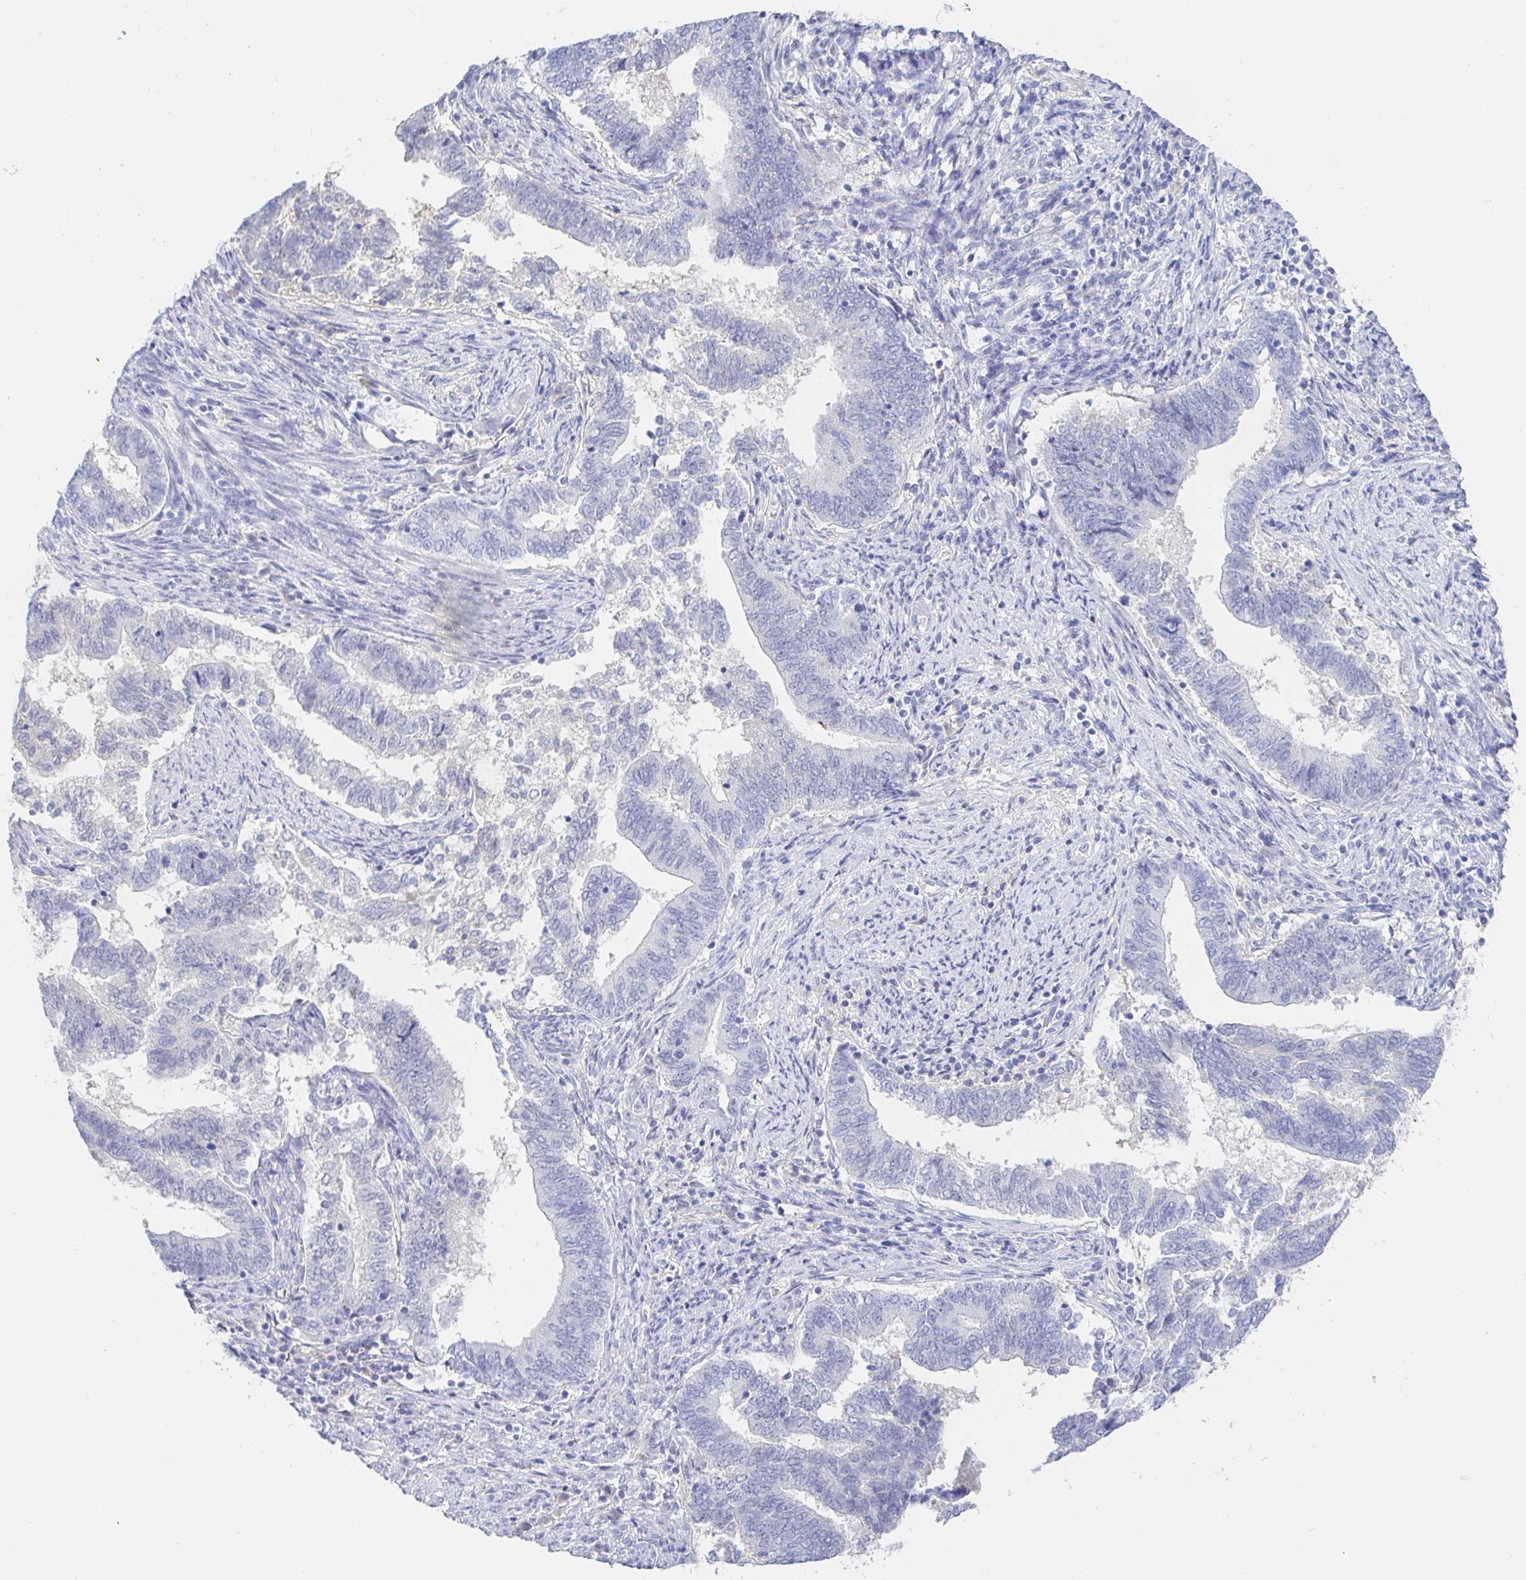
{"staining": {"intensity": "negative", "quantity": "none", "location": "none"}, "tissue": "endometrial cancer", "cell_type": "Tumor cells", "image_type": "cancer", "snomed": [{"axis": "morphology", "description": "Adenocarcinoma, NOS"}, {"axis": "topography", "description": "Endometrium"}], "caption": "High magnification brightfield microscopy of endometrial adenocarcinoma stained with DAB (brown) and counterstained with hematoxylin (blue): tumor cells show no significant expression.", "gene": "PDE6B", "patient": {"sex": "female", "age": 65}}